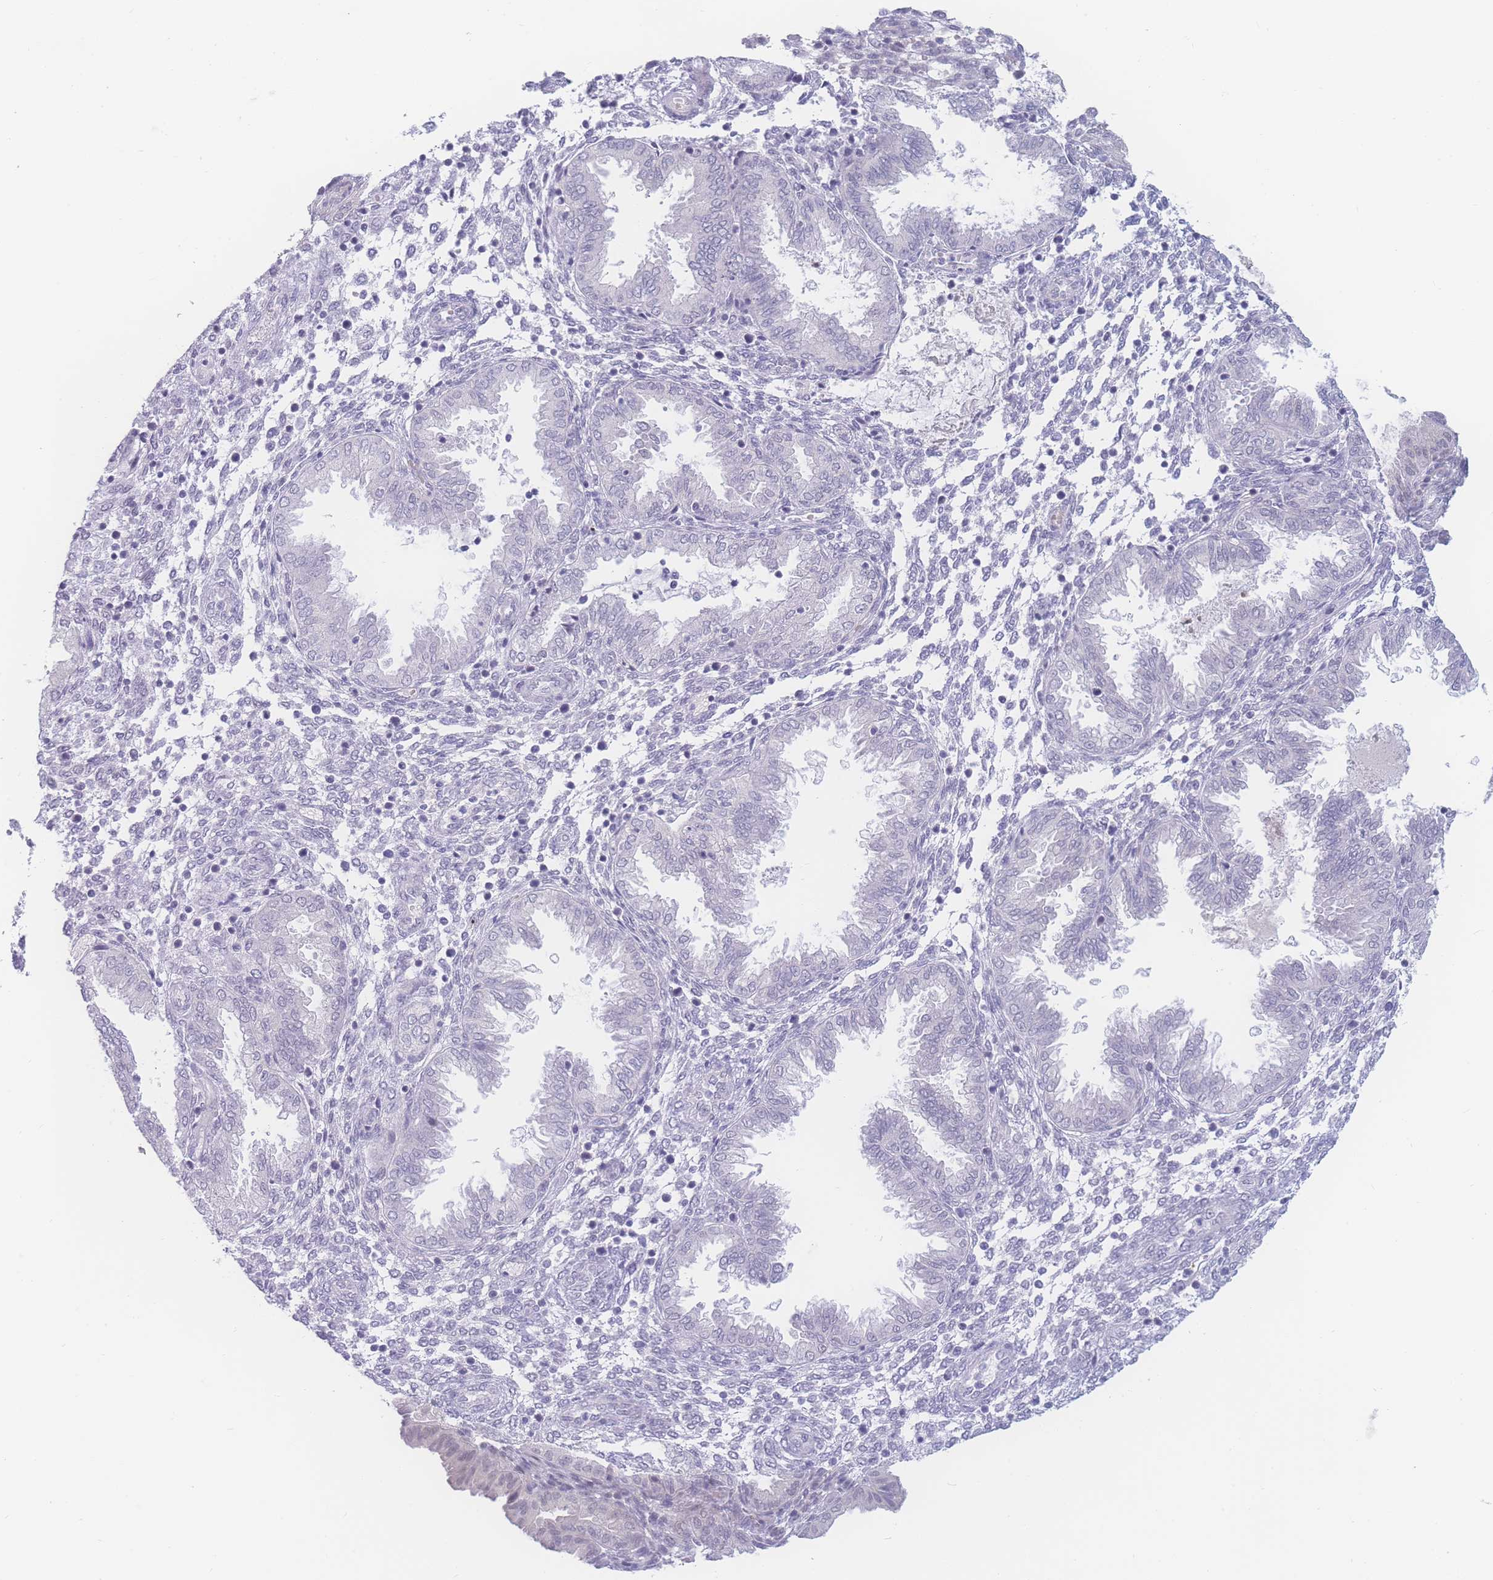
{"staining": {"intensity": "negative", "quantity": "none", "location": "none"}, "tissue": "endometrium", "cell_type": "Cells in endometrial stroma", "image_type": "normal", "snomed": [{"axis": "morphology", "description": "Normal tissue, NOS"}, {"axis": "topography", "description": "Endometrium"}], "caption": "This photomicrograph is of benign endometrium stained with IHC to label a protein in brown with the nuclei are counter-stained blue. There is no positivity in cells in endometrial stroma. Brightfield microscopy of IHC stained with DAB (3,3'-diaminobenzidine) (brown) and hematoxylin (blue), captured at high magnification.", "gene": "PRSS22", "patient": {"sex": "female", "age": 33}}